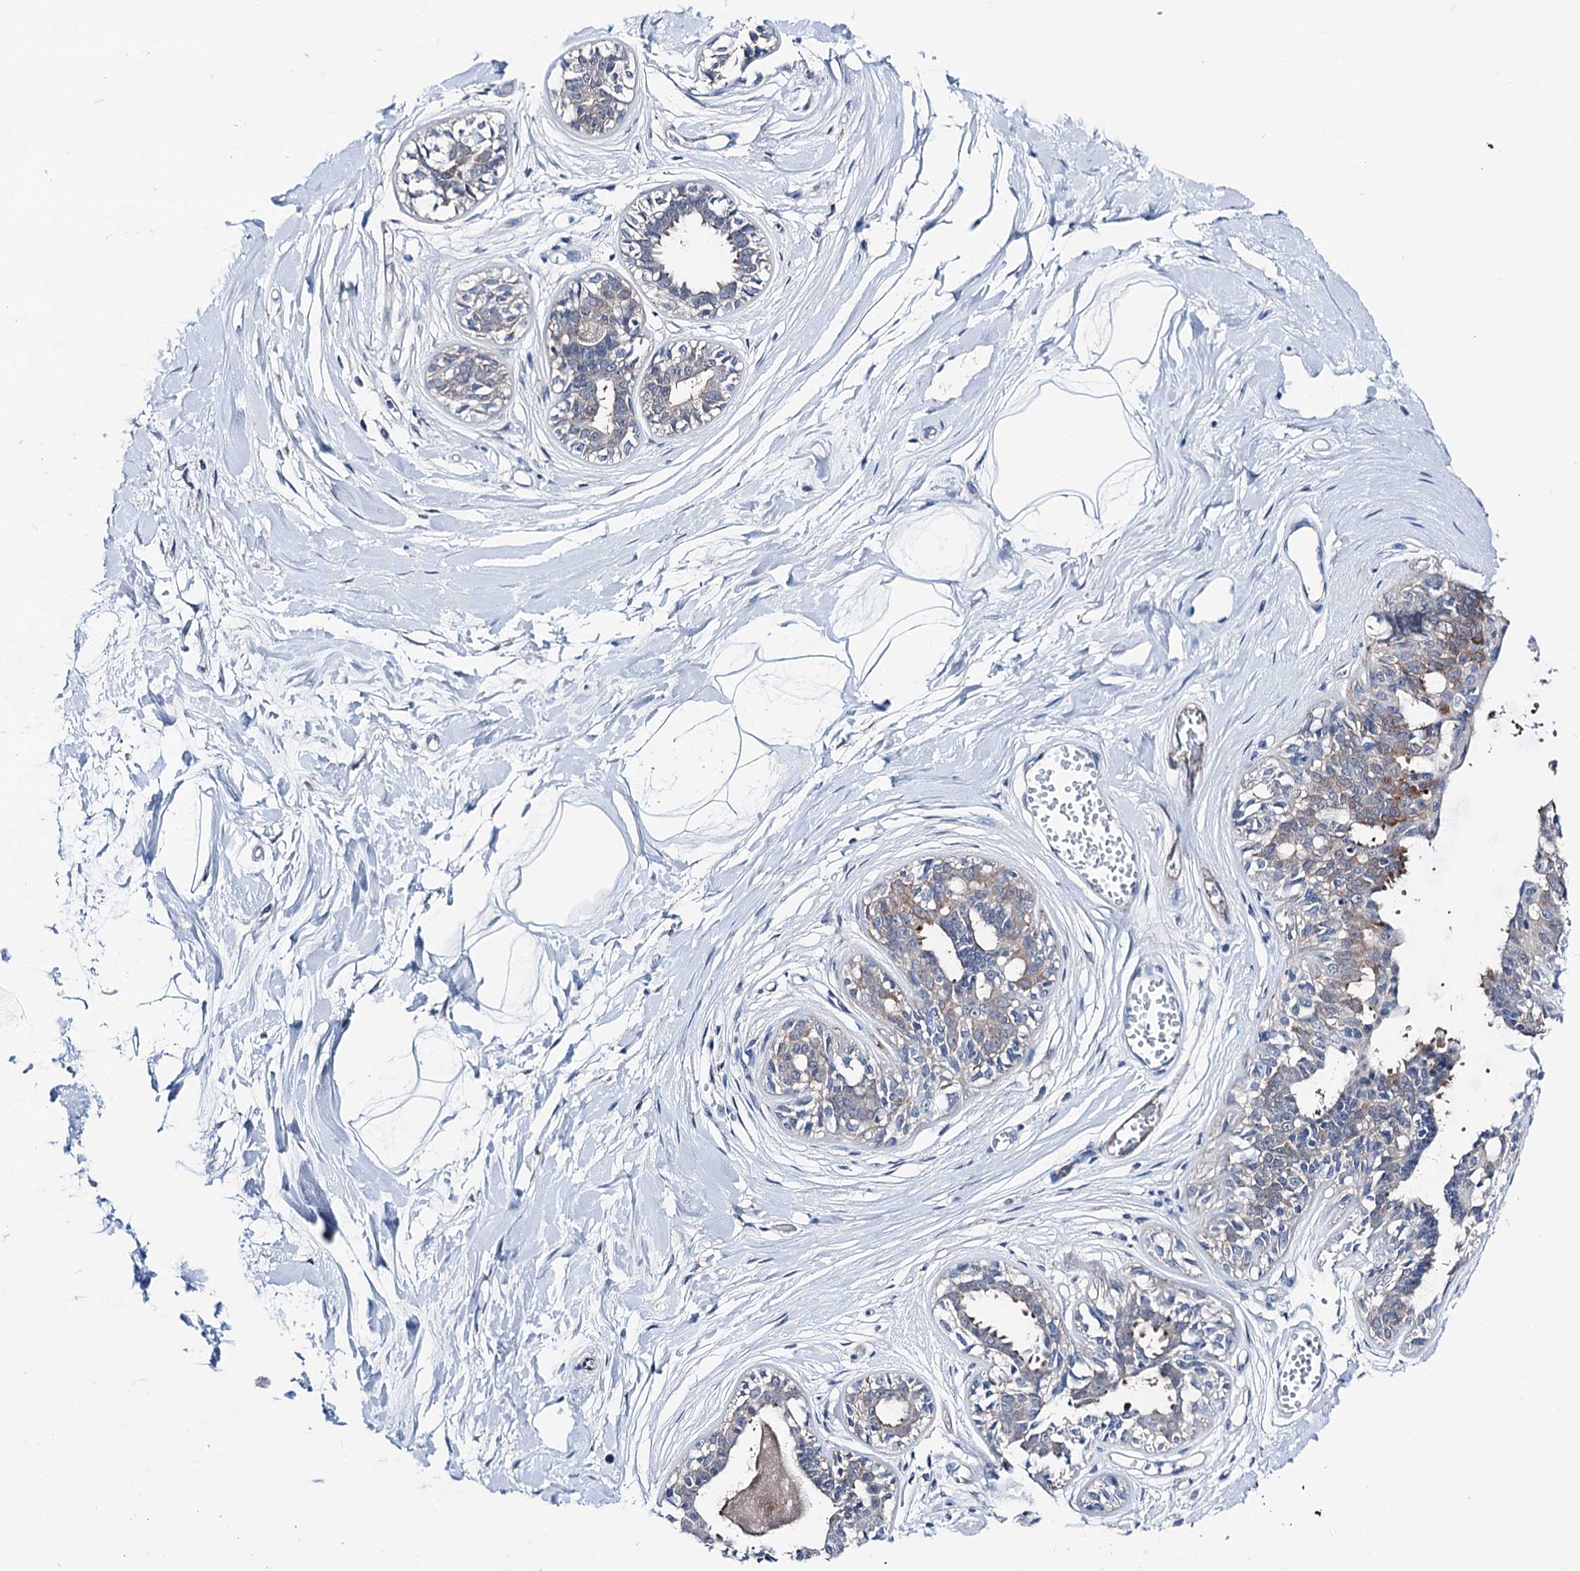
{"staining": {"intensity": "negative", "quantity": "none", "location": "none"}, "tissue": "breast", "cell_type": "Adipocytes", "image_type": "normal", "snomed": [{"axis": "morphology", "description": "Normal tissue, NOS"}, {"axis": "topography", "description": "Breast"}], "caption": "IHC micrograph of benign breast: human breast stained with DAB reveals no significant protein expression in adipocytes.", "gene": "SHROOM1", "patient": {"sex": "female", "age": 45}}